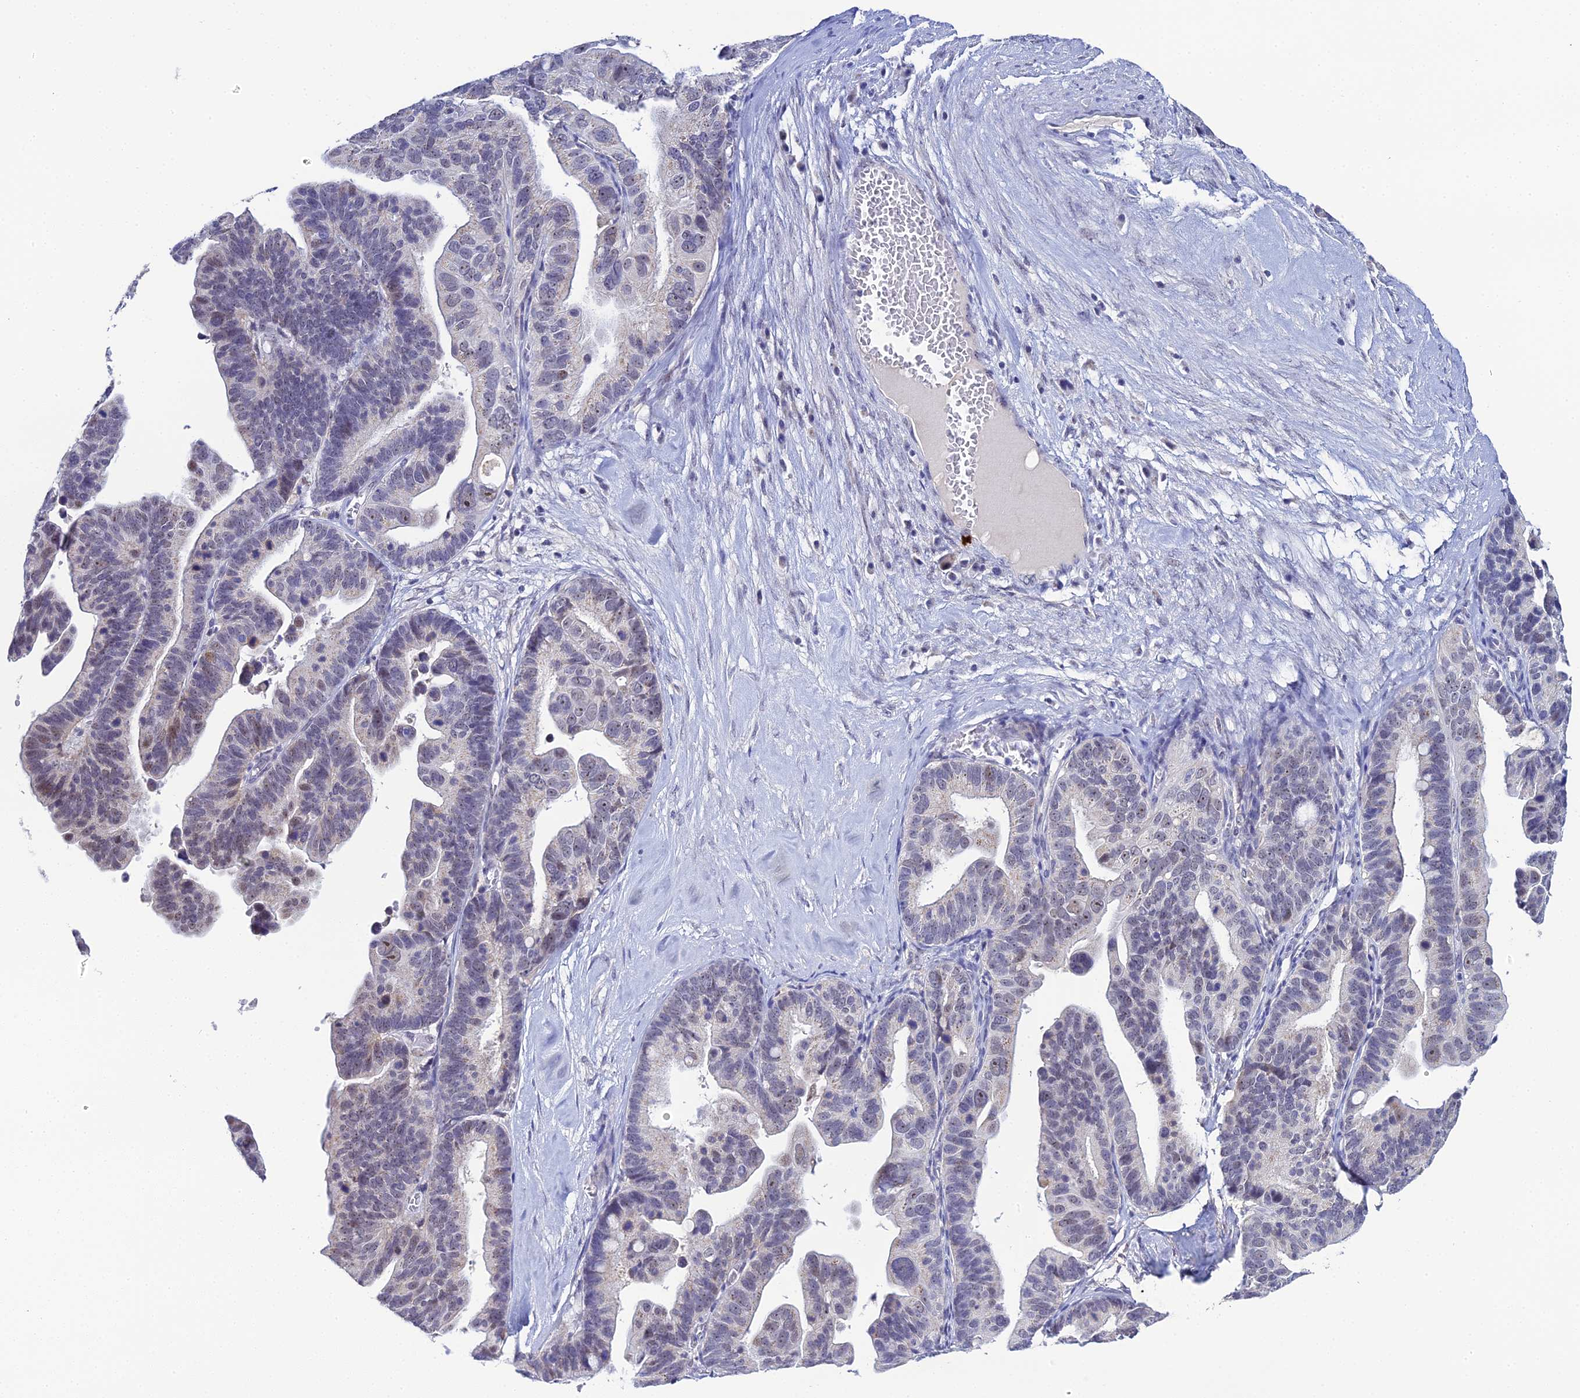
{"staining": {"intensity": "weak", "quantity": "<25%", "location": "nuclear"}, "tissue": "ovarian cancer", "cell_type": "Tumor cells", "image_type": "cancer", "snomed": [{"axis": "morphology", "description": "Cystadenocarcinoma, serous, NOS"}, {"axis": "topography", "description": "Ovary"}], "caption": "Immunohistochemistry (IHC) photomicrograph of neoplastic tissue: human ovarian cancer (serous cystadenocarcinoma) stained with DAB (3,3'-diaminobenzidine) exhibits no significant protein expression in tumor cells.", "gene": "PLPP4", "patient": {"sex": "female", "age": 56}}